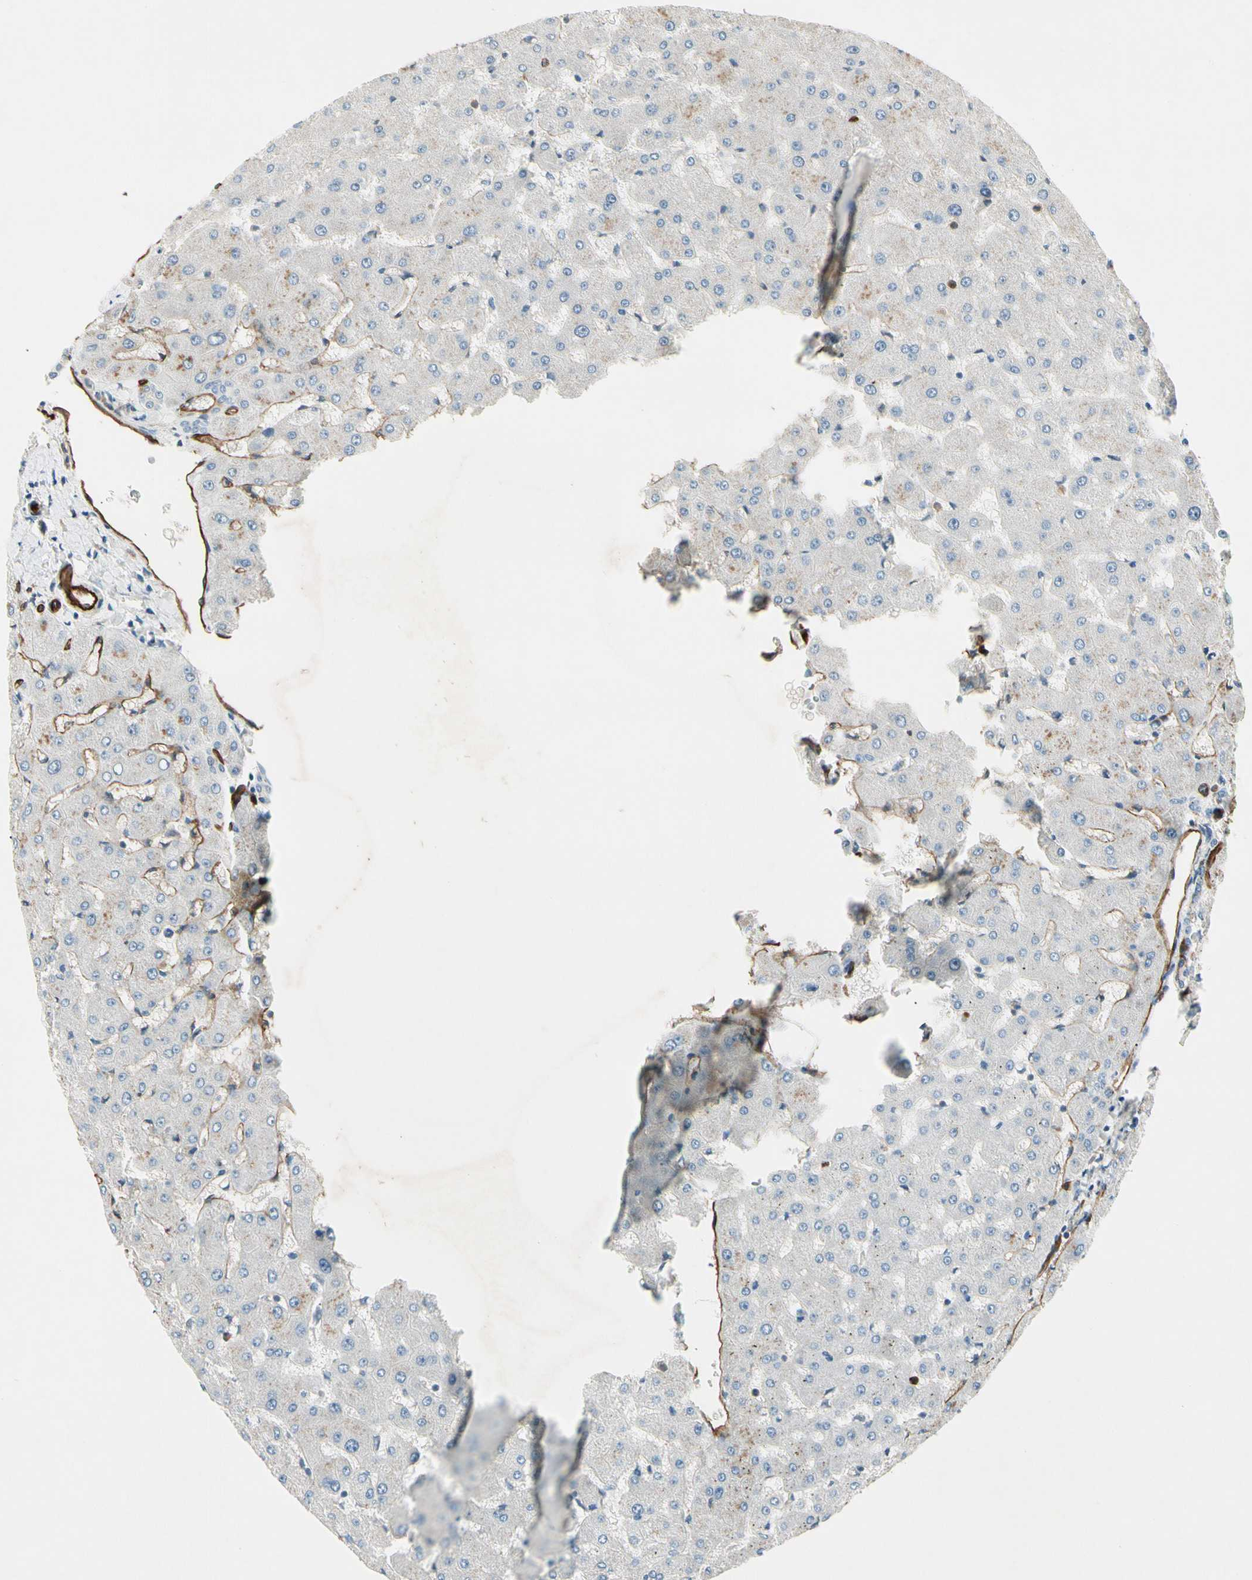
{"staining": {"intensity": "negative", "quantity": "none", "location": "none"}, "tissue": "liver", "cell_type": "Cholangiocytes", "image_type": "normal", "snomed": [{"axis": "morphology", "description": "Normal tissue, NOS"}, {"axis": "topography", "description": "Liver"}], "caption": "Cholangiocytes show no significant protein staining in benign liver.", "gene": "CD93", "patient": {"sex": "female", "age": 63}}